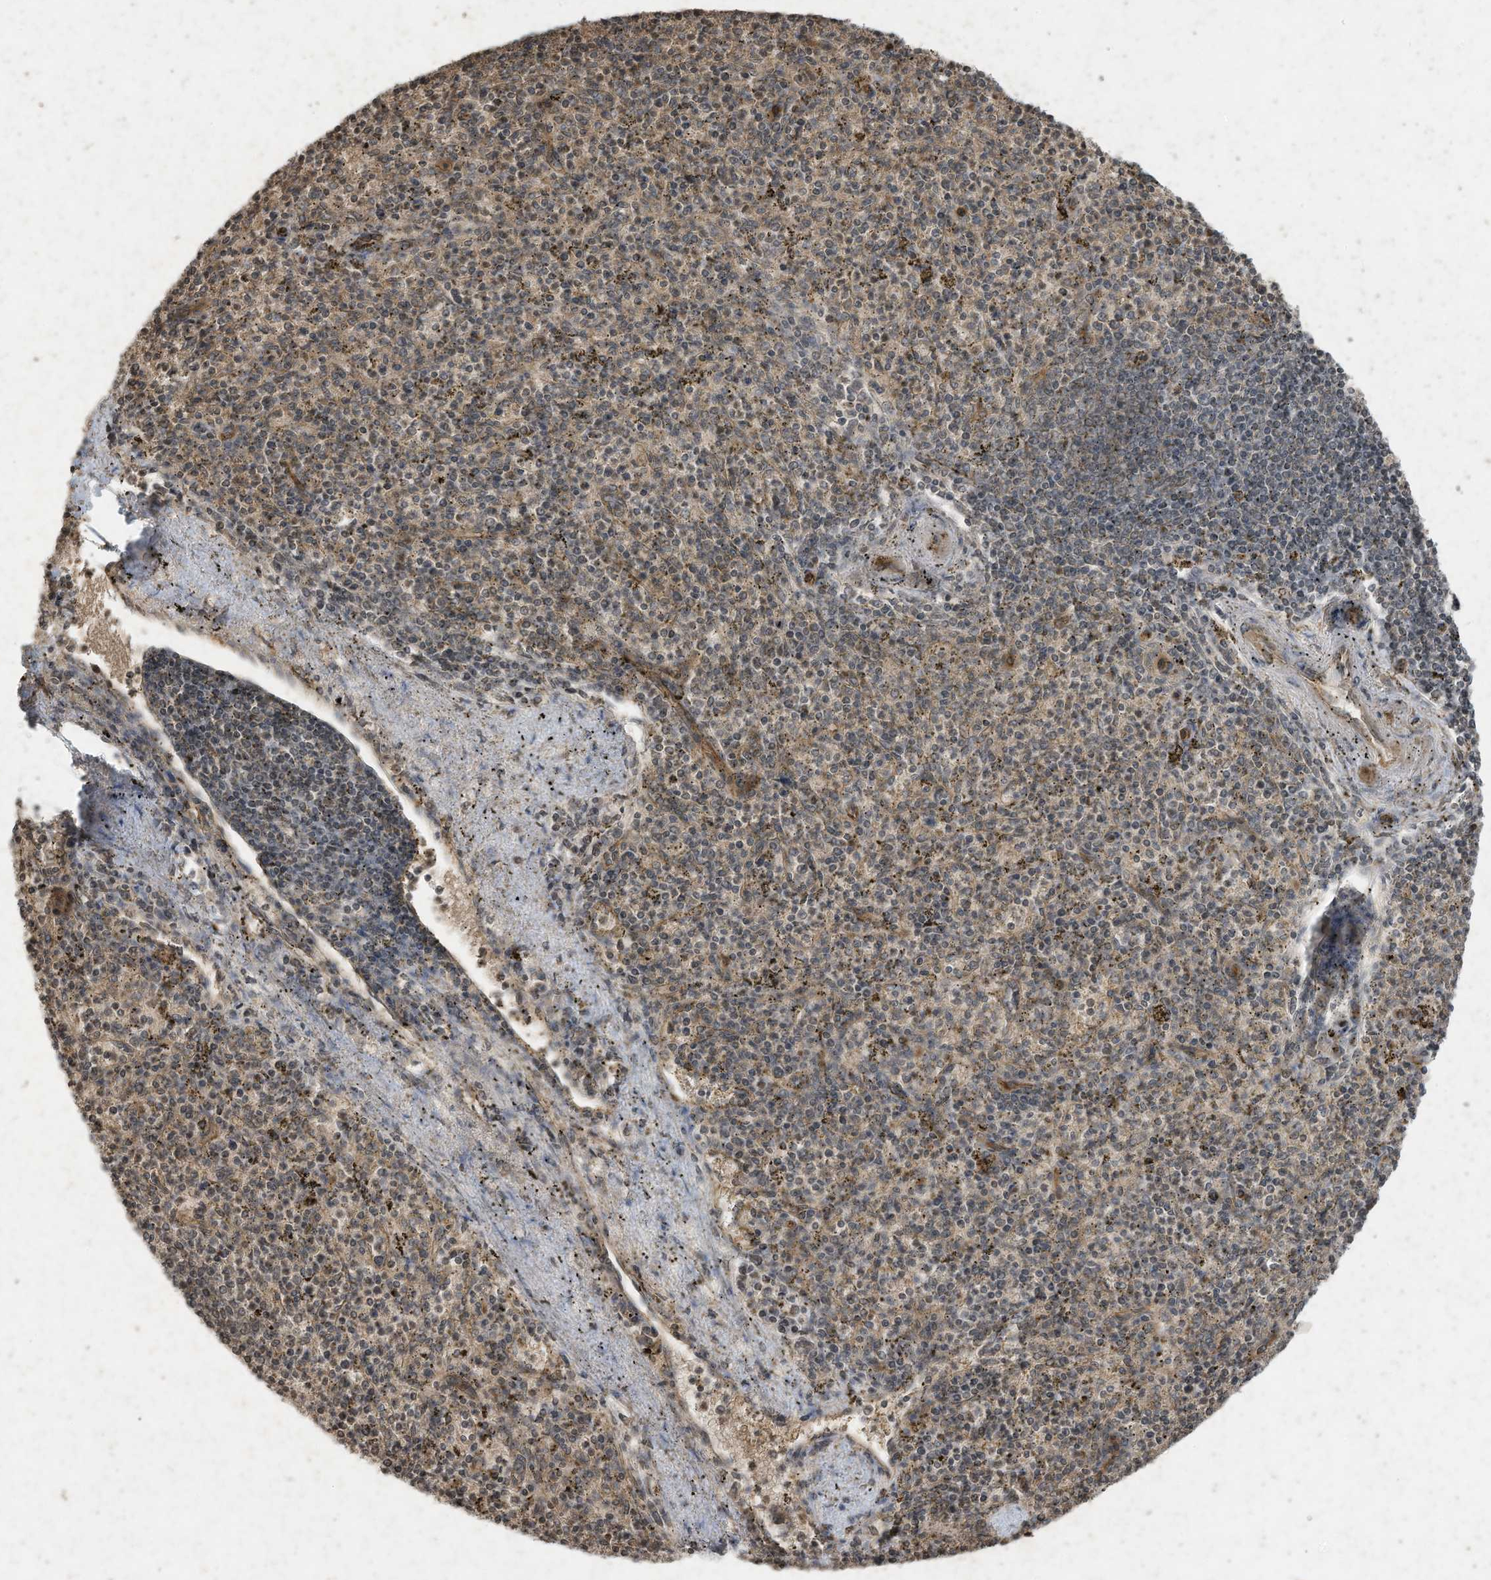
{"staining": {"intensity": "weak", "quantity": "<25%", "location": "cytoplasmic/membranous"}, "tissue": "spleen", "cell_type": "Cells in red pulp", "image_type": "normal", "snomed": [{"axis": "morphology", "description": "Normal tissue, NOS"}, {"axis": "topography", "description": "Spleen"}], "caption": "Spleen stained for a protein using immunohistochemistry (IHC) reveals no positivity cells in red pulp.", "gene": "MATN2", "patient": {"sex": "male", "age": 72}}